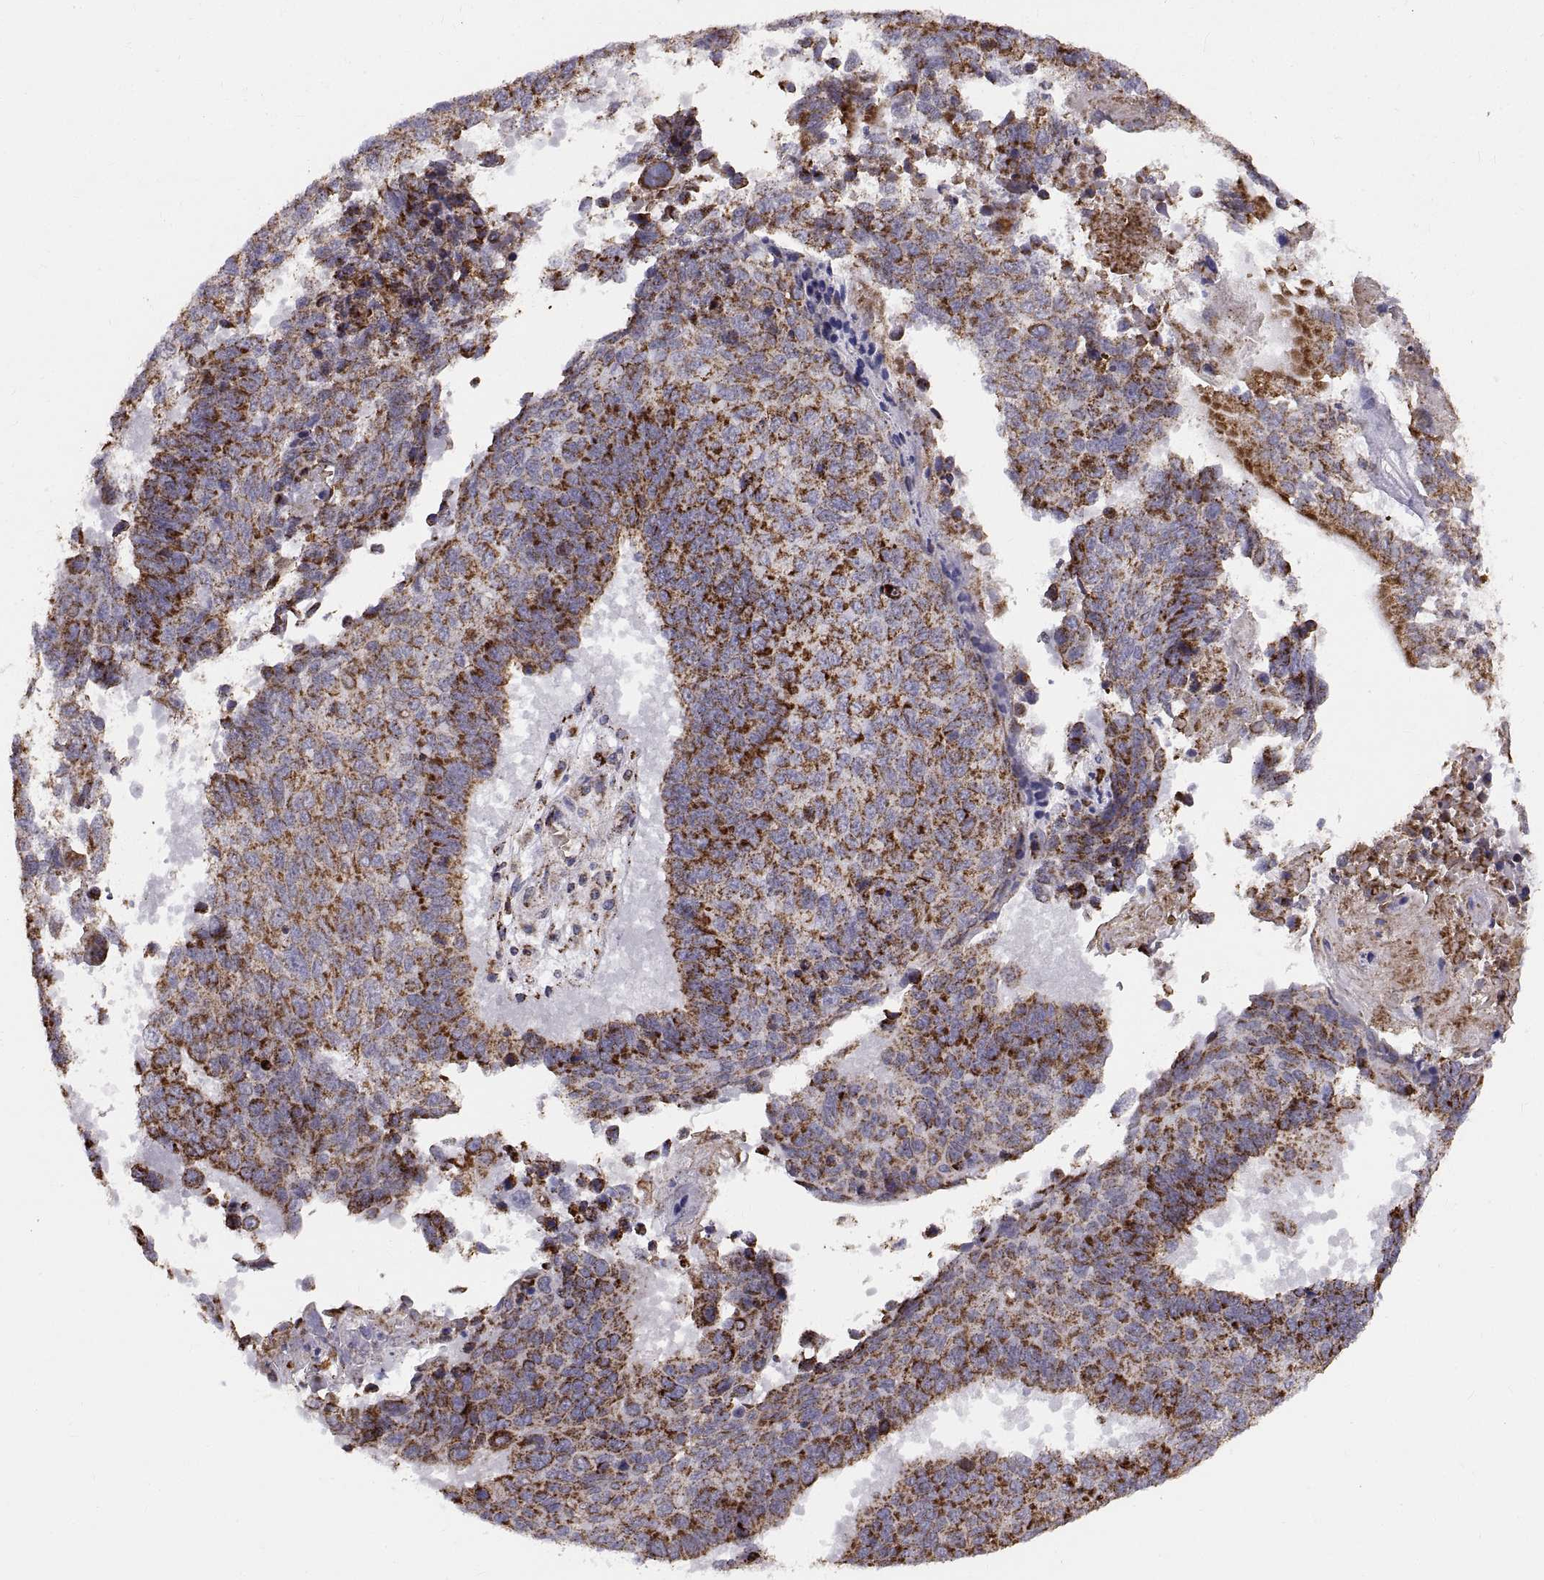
{"staining": {"intensity": "strong", "quantity": ">75%", "location": "cytoplasmic/membranous"}, "tissue": "lung cancer", "cell_type": "Tumor cells", "image_type": "cancer", "snomed": [{"axis": "morphology", "description": "Squamous cell carcinoma, NOS"}, {"axis": "topography", "description": "Lung"}], "caption": "Immunohistochemical staining of human lung squamous cell carcinoma demonstrates strong cytoplasmic/membranous protein staining in about >75% of tumor cells.", "gene": "ARSD", "patient": {"sex": "male", "age": 73}}